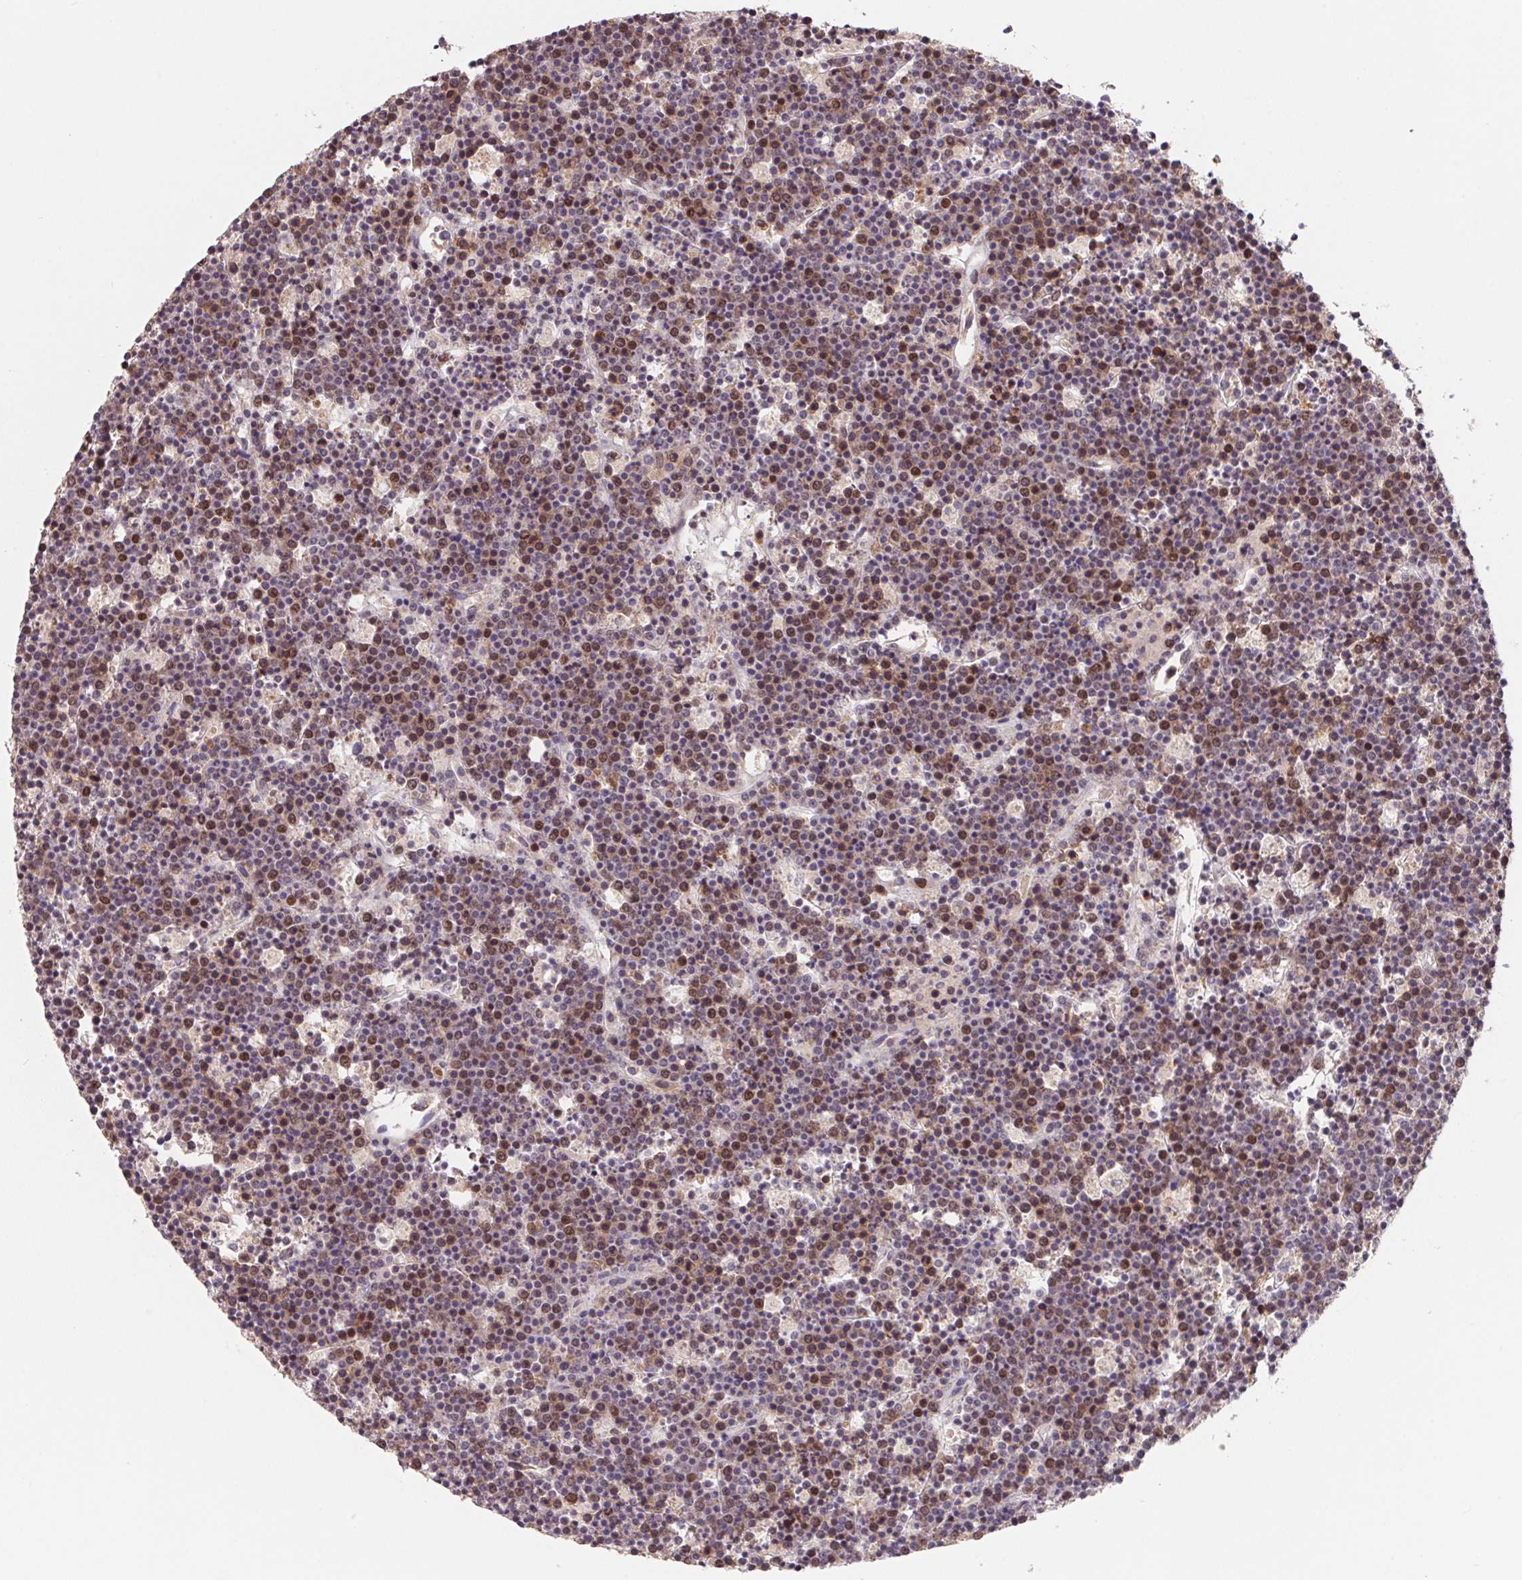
{"staining": {"intensity": "moderate", "quantity": "25%-75%", "location": "nuclear"}, "tissue": "lymphoma", "cell_type": "Tumor cells", "image_type": "cancer", "snomed": [{"axis": "morphology", "description": "Malignant lymphoma, non-Hodgkin's type, High grade"}, {"axis": "topography", "description": "Ovary"}], "caption": "Malignant lymphoma, non-Hodgkin's type (high-grade) tissue displays moderate nuclear positivity in approximately 25%-75% of tumor cells", "gene": "KIFC1", "patient": {"sex": "female", "age": 56}}